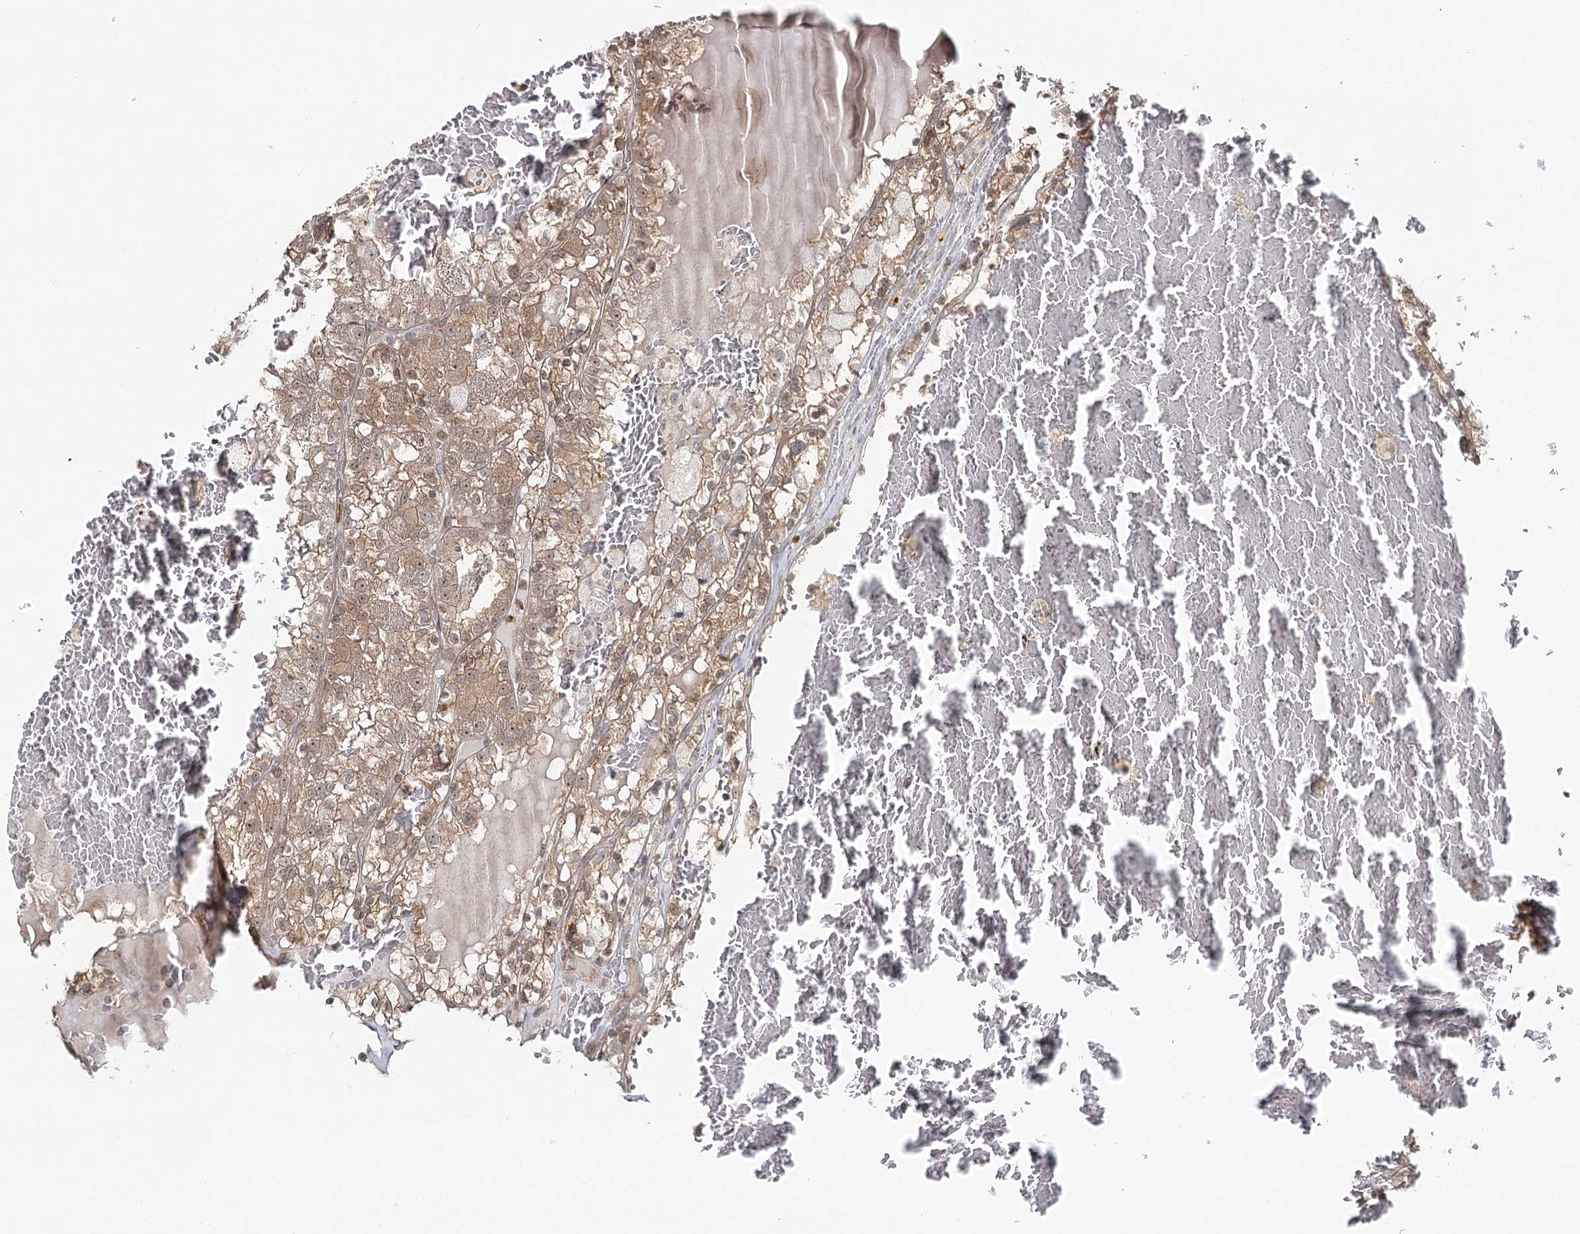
{"staining": {"intensity": "moderate", "quantity": "25%-75%", "location": "cytoplasmic/membranous,nuclear"}, "tissue": "renal cancer", "cell_type": "Tumor cells", "image_type": "cancer", "snomed": [{"axis": "morphology", "description": "Adenocarcinoma, NOS"}, {"axis": "topography", "description": "Kidney"}], "caption": "IHC staining of adenocarcinoma (renal), which reveals medium levels of moderate cytoplasmic/membranous and nuclear expression in approximately 25%-75% of tumor cells indicating moderate cytoplasmic/membranous and nuclear protein staining. The staining was performed using DAB (3,3'-diaminobenzidine) (brown) for protein detection and nuclei were counterstained in hematoxylin (blue).", "gene": "FAM120B", "patient": {"sex": "female", "age": 56}}